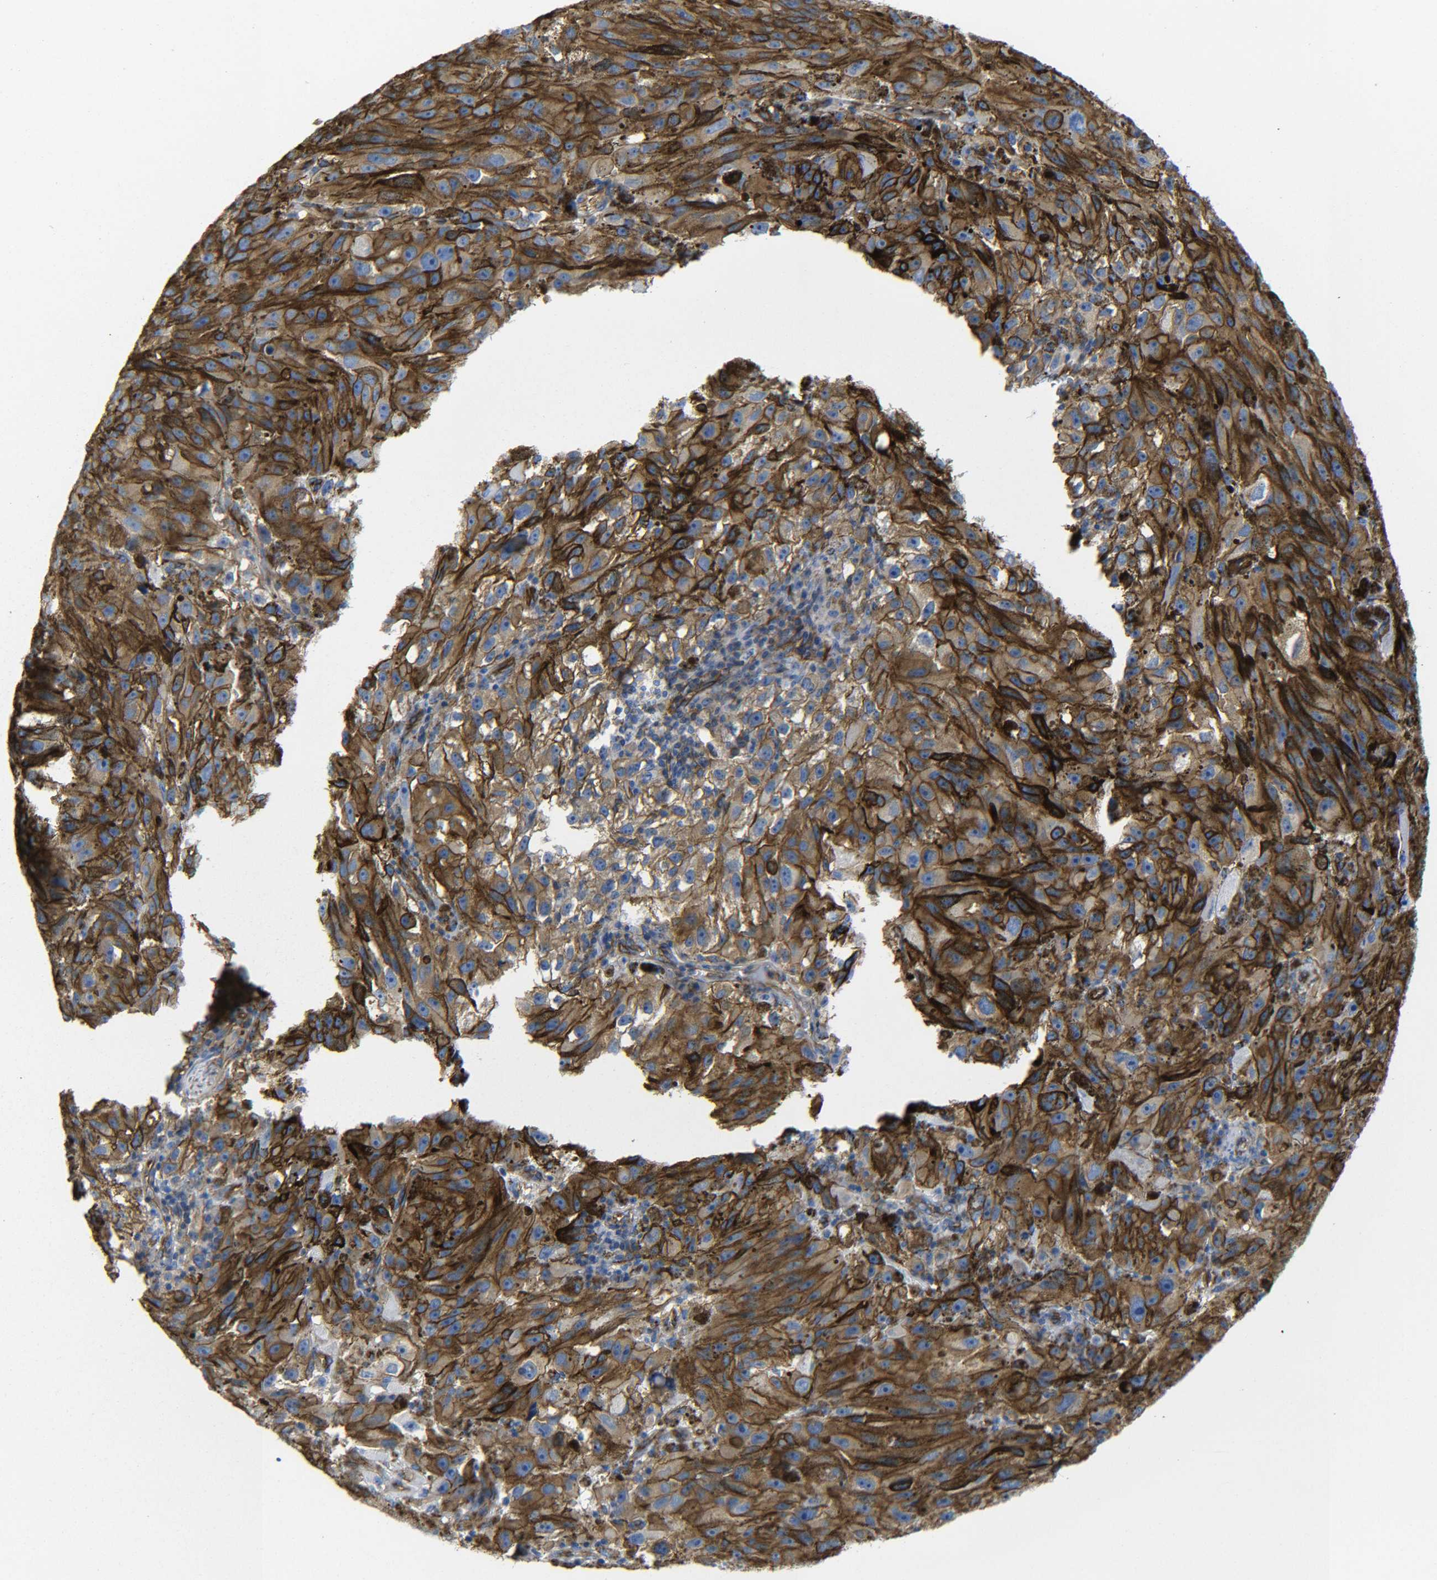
{"staining": {"intensity": "strong", "quantity": ">75%", "location": "cytoplasmic/membranous"}, "tissue": "melanoma", "cell_type": "Tumor cells", "image_type": "cancer", "snomed": [{"axis": "morphology", "description": "Malignant melanoma, NOS"}, {"axis": "topography", "description": "Skin"}], "caption": "Immunohistochemistry (IHC) micrograph of human melanoma stained for a protein (brown), which exhibits high levels of strong cytoplasmic/membranous positivity in about >75% of tumor cells.", "gene": "SPTBN1", "patient": {"sex": "female", "age": 104}}